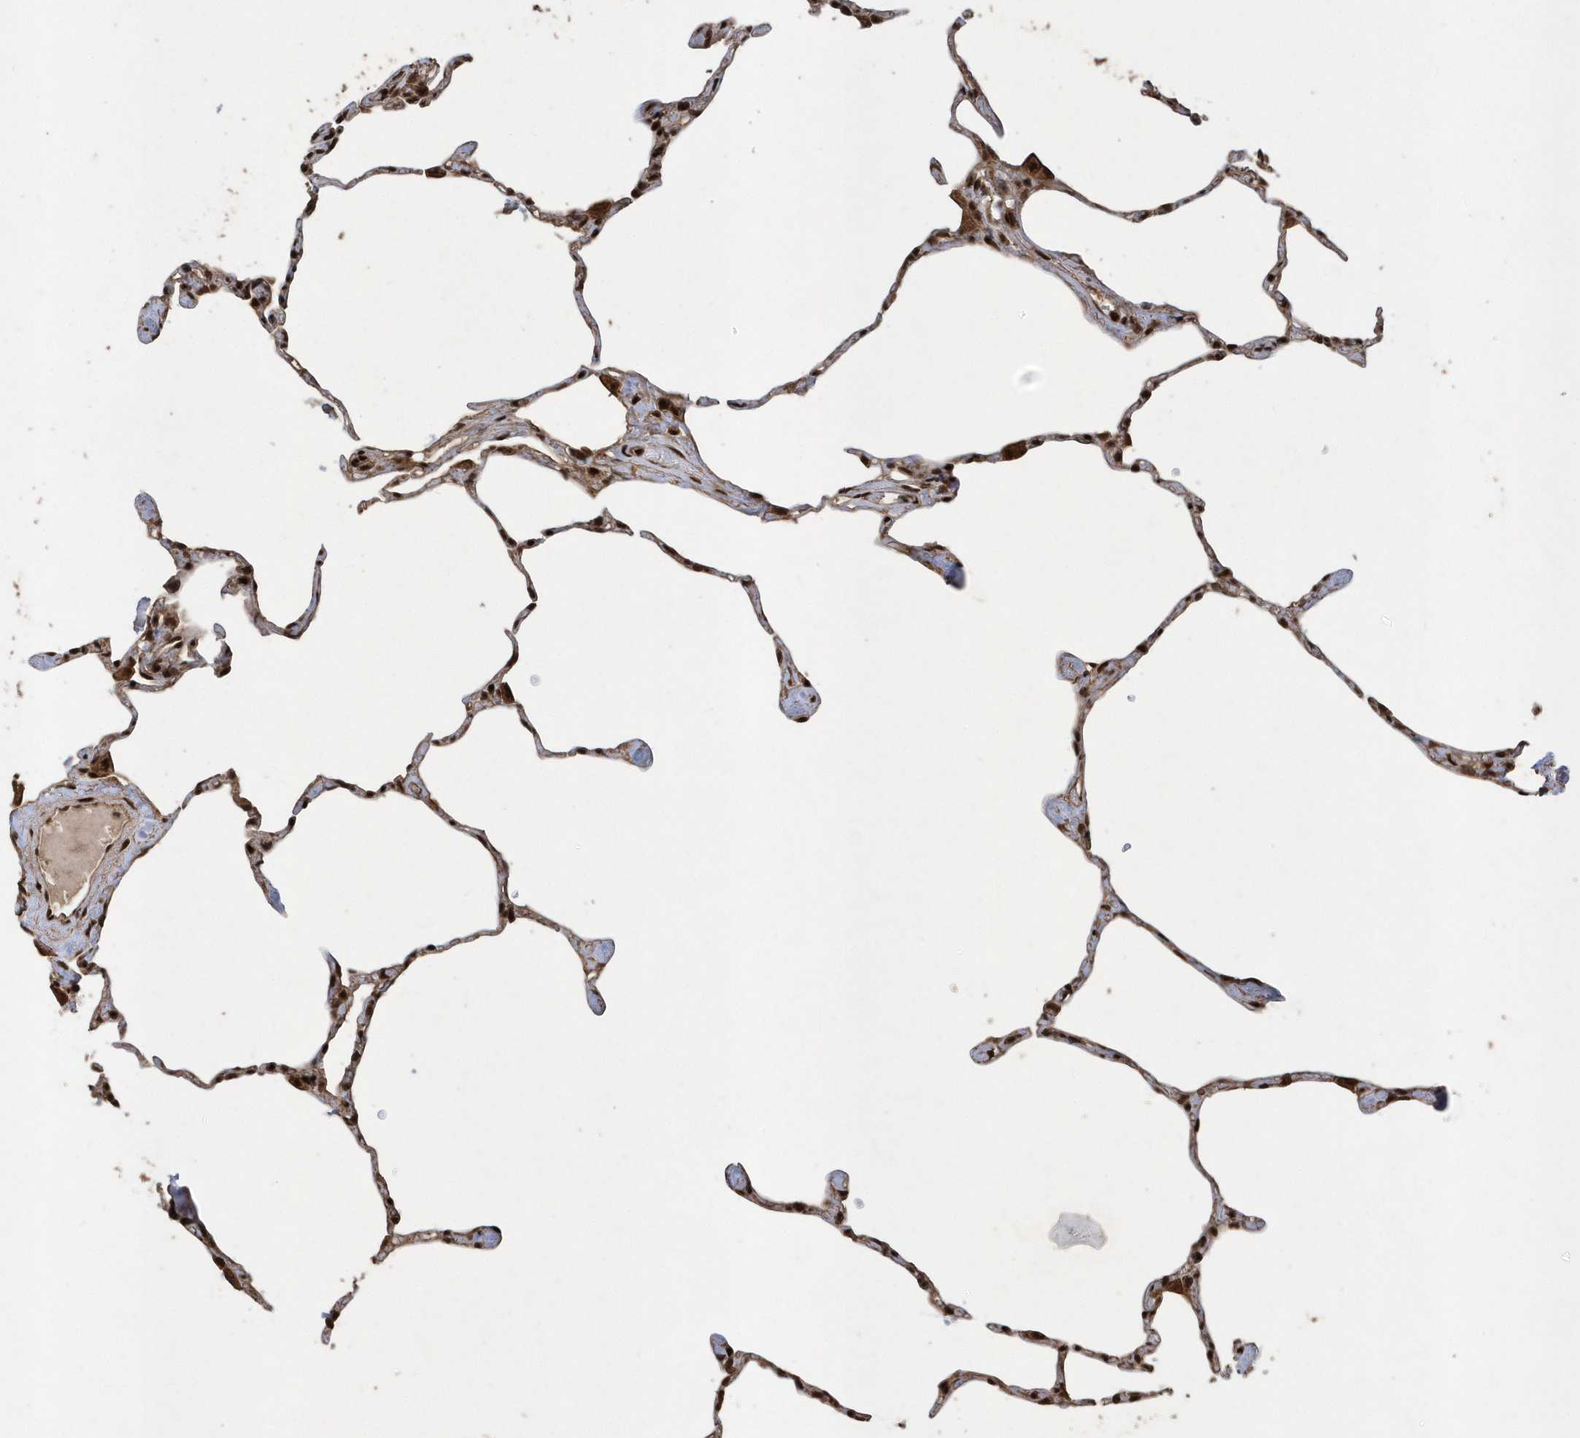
{"staining": {"intensity": "moderate", "quantity": "25%-75%", "location": "cytoplasmic/membranous,nuclear"}, "tissue": "lung", "cell_type": "Alveolar cells", "image_type": "normal", "snomed": [{"axis": "morphology", "description": "Normal tissue, NOS"}, {"axis": "topography", "description": "Lung"}], "caption": "Lung stained for a protein displays moderate cytoplasmic/membranous,nuclear positivity in alveolar cells.", "gene": "INTS12", "patient": {"sex": "male", "age": 65}}